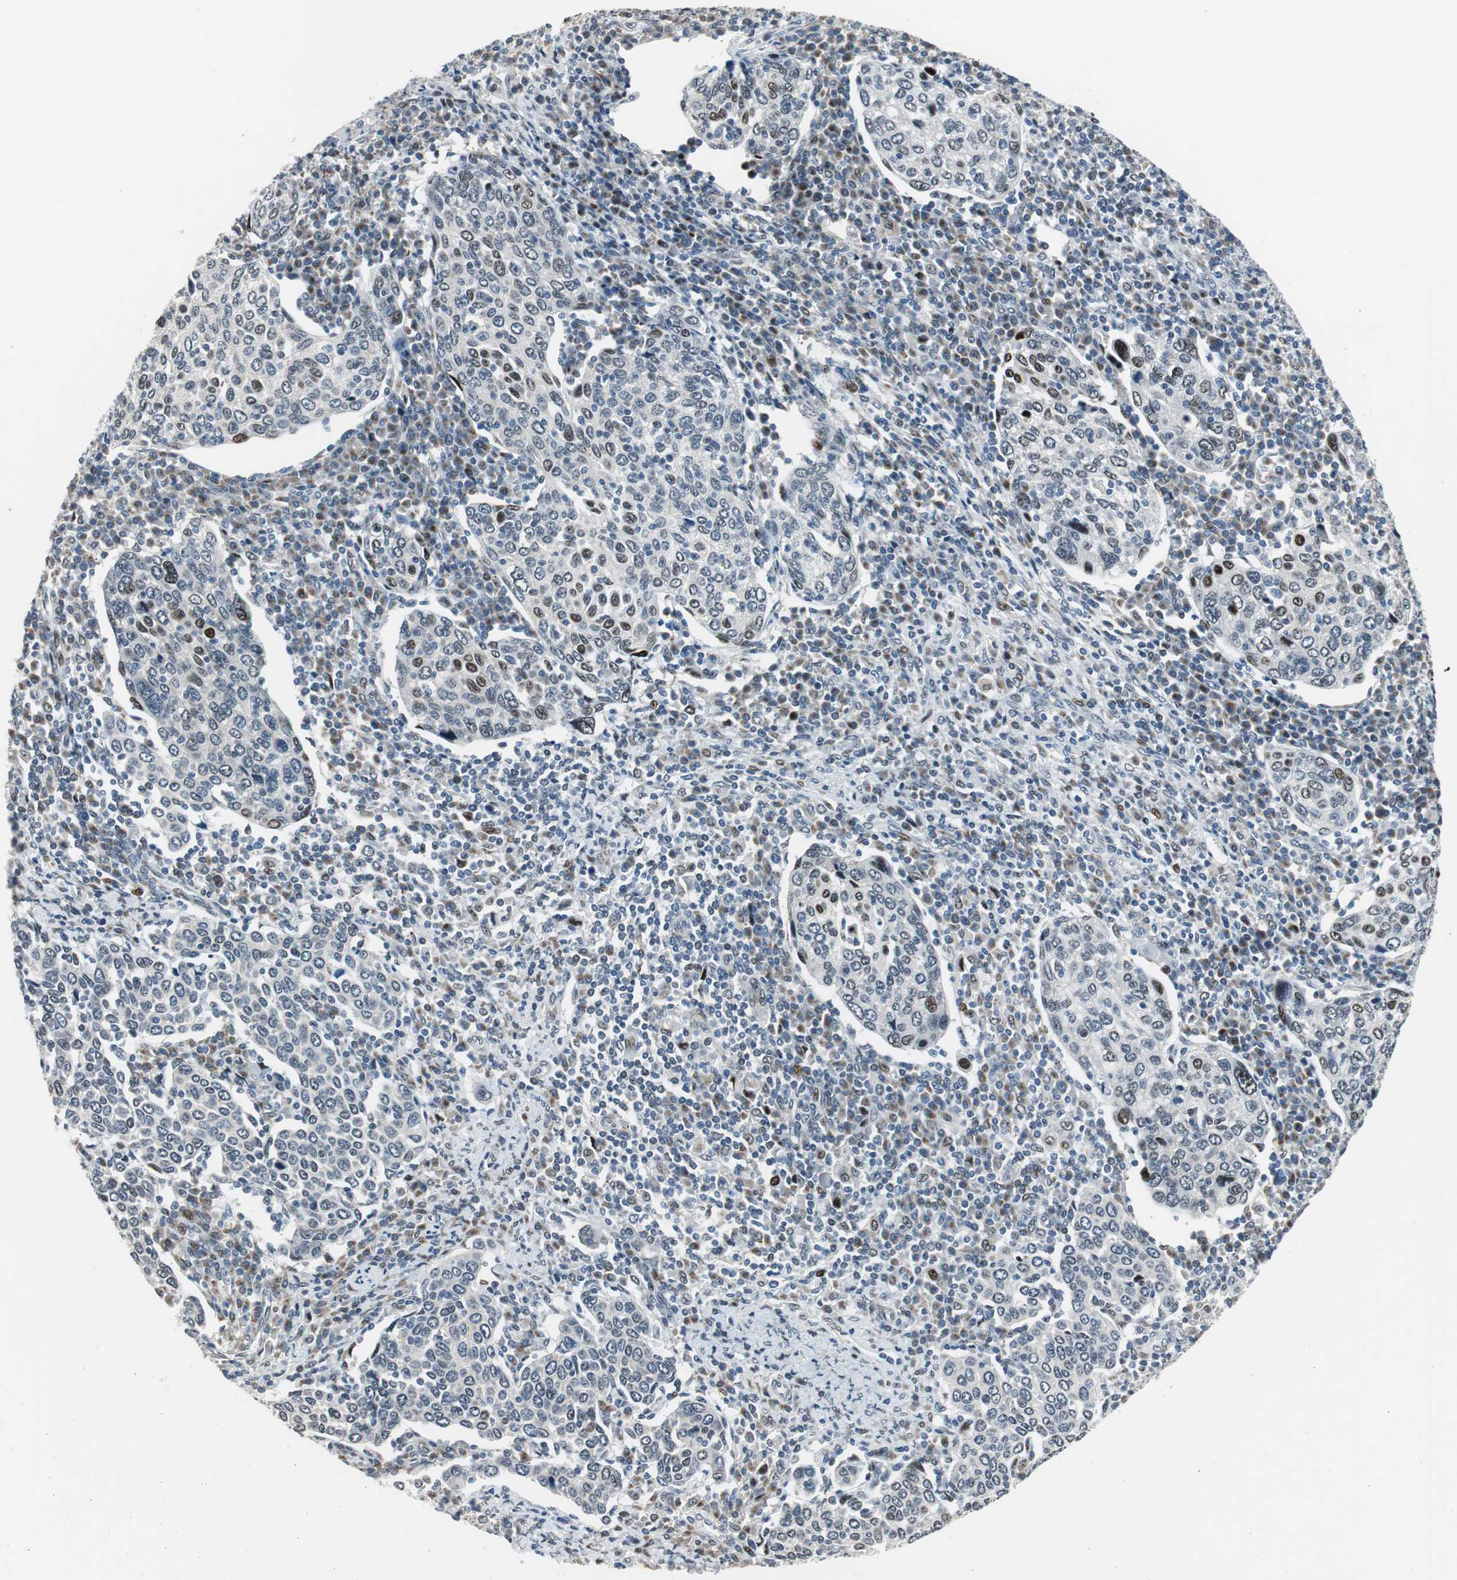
{"staining": {"intensity": "moderate", "quantity": "<25%", "location": "nuclear"}, "tissue": "cervical cancer", "cell_type": "Tumor cells", "image_type": "cancer", "snomed": [{"axis": "morphology", "description": "Squamous cell carcinoma, NOS"}, {"axis": "topography", "description": "Cervix"}], "caption": "Immunohistochemistry (IHC) of human cervical cancer (squamous cell carcinoma) shows low levels of moderate nuclear expression in approximately <25% of tumor cells.", "gene": "AJUBA", "patient": {"sex": "female", "age": 40}}